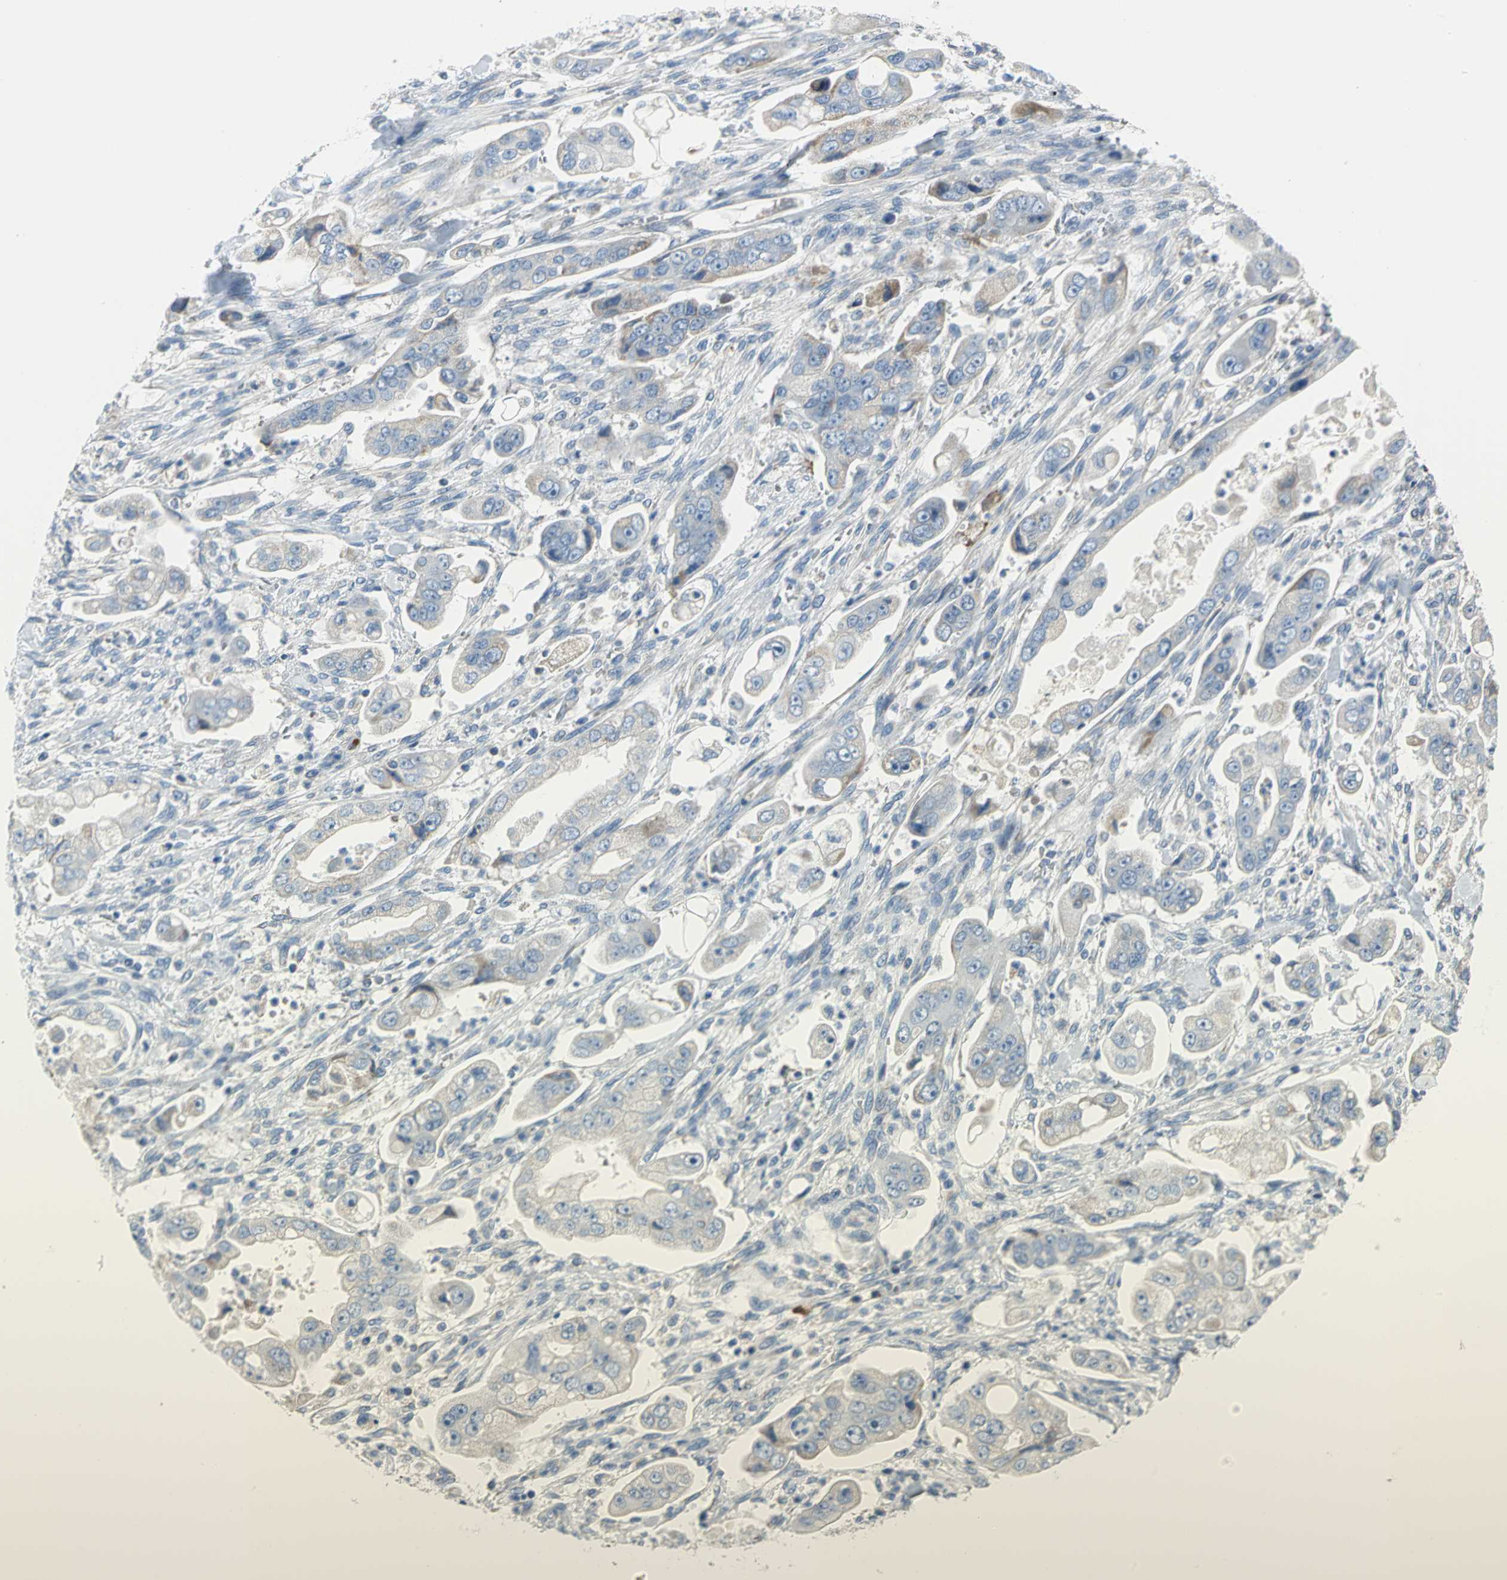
{"staining": {"intensity": "weak", "quantity": "<25%", "location": "cytoplasmic/membranous"}, "tissue": "stomach cancer", "cell_type": "Tumor cells", "image_type": "cancer", "snomed": [{"axis": "morphology", "description": "Adenocarcinoma, NOS"}, {"axis": "topography", "description": "Stomach"}], "caption": "A photomicrograph of human stomach cancer is negative for staining in tumor cells. Nuclei are stained in blue.", "gene": "ALOX15", "patient": {"sex": "male", "age": 62}}